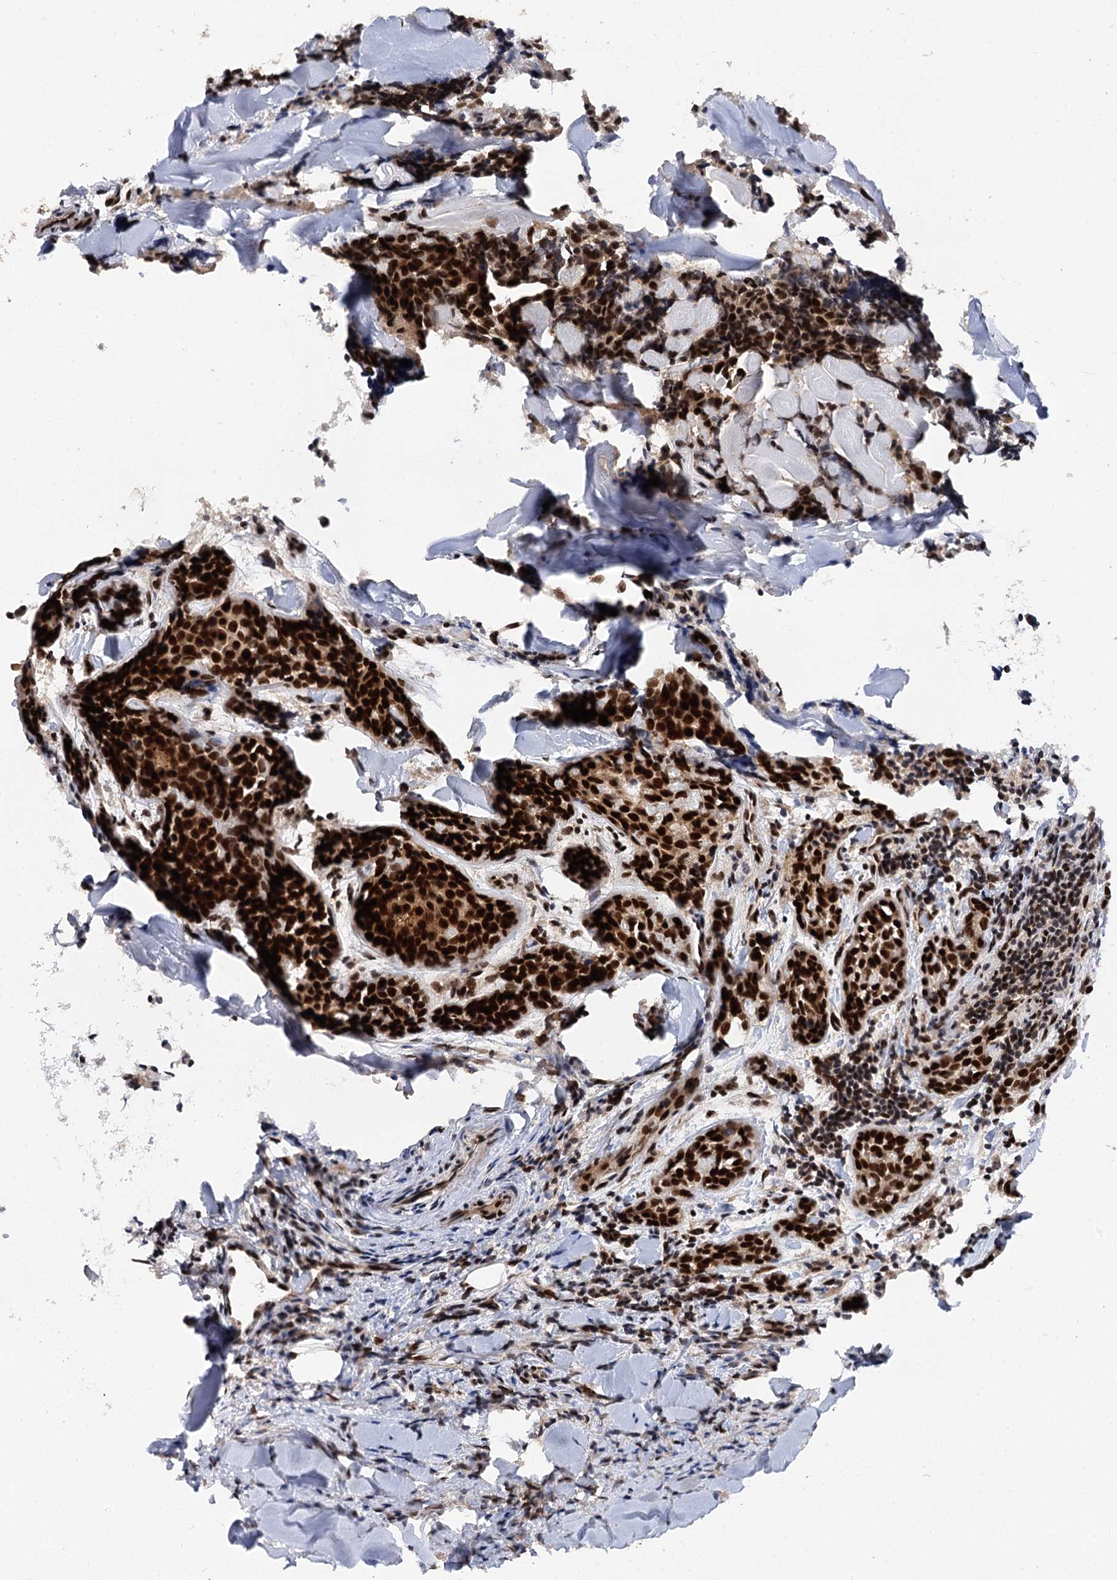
{"staining": {"intensity": "strong", "quantity": ">75%", "location": "nuclear"}, "tissue": "head and neck cancer", "cell_type": "Tumor cells", "image_type": "cancer", "snomed": [{"axis": "morphology", "description": "Adenocarcinoma, NOS"}, {"axis": "topography", "description": "Salivary gland"}, {"axis": "topography", "description": "Head-Neck"}], "caption": "Immunohistochemical staining of head and neck adenocarcinoma reveals high levels of strong nuclear protein staining in approximately >75% of tumor cells.", "gene": "BUD13", "patient": {"sex": "female", "age": 63}}